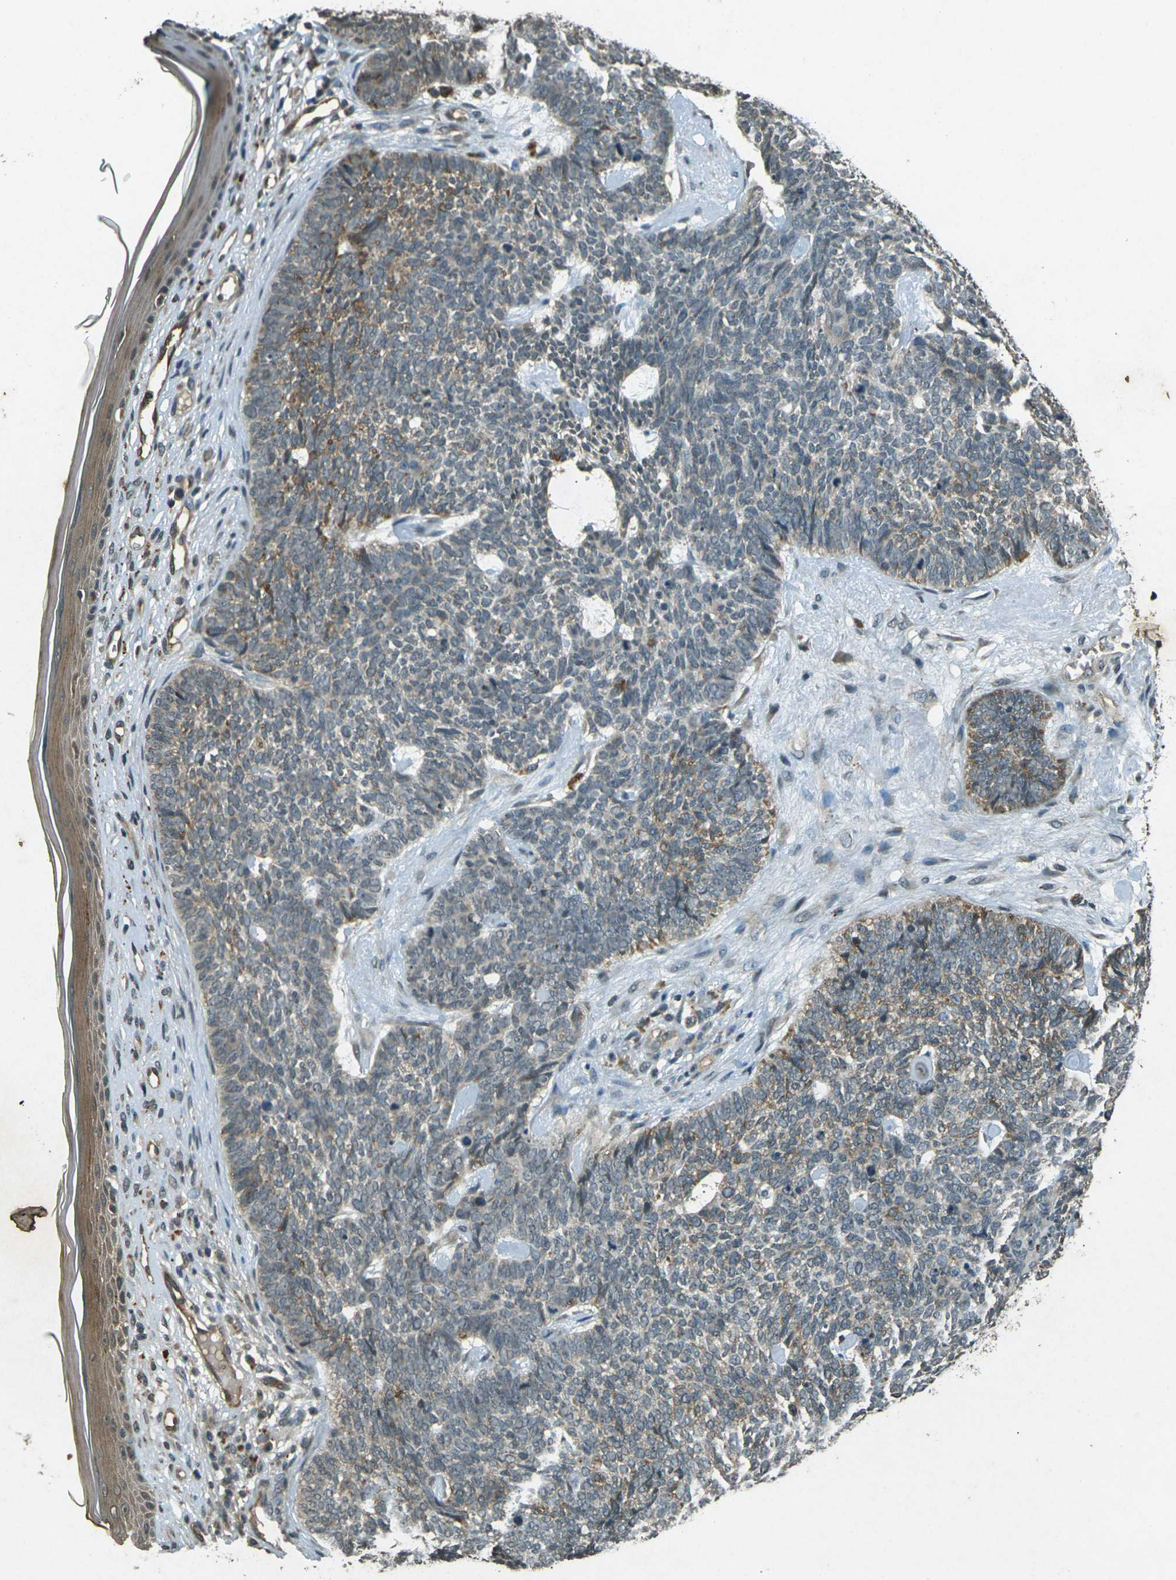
{"staining": {"intensity": "moderate", "quantity": "25%-75%", "location": "cytoplasmic/membranous"}, "tissue": "skin cancer", "cell_type": "Tumor cells", "image_type": "cancer", "snomed": [{"axis": "morphology", "description": "Basal cell carcinoma"}, {"axis": "topography", "description": "Skin"}], "caption": "Protein staining of skin cancer tissue reveals moderate cytoplasmic/membranous expression in approximately 25%-75% of tumor cells.", "gene": "PDE2A", "patient": {"sex": "female", "age": 84}}